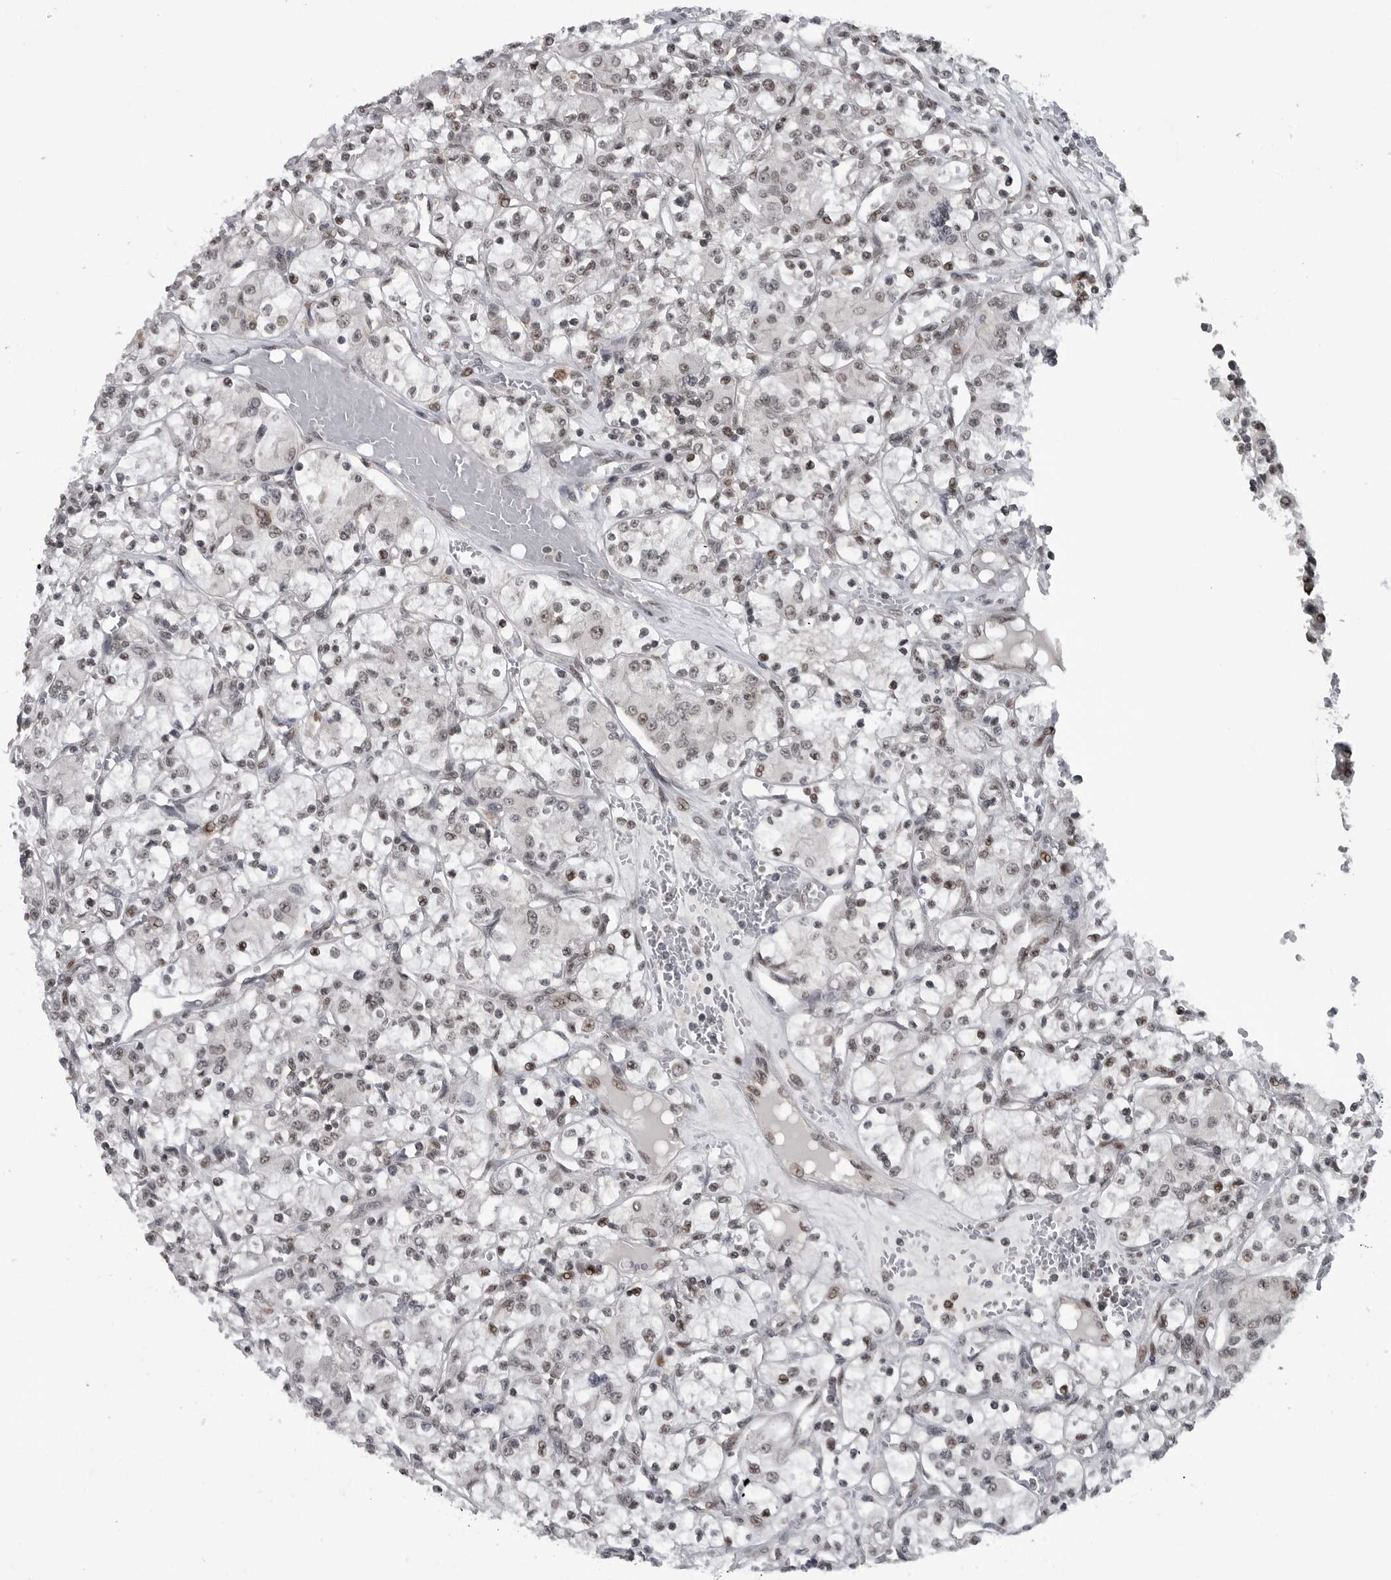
{"staining": {"intensity": "weak", "quantity": ">75%", "location": "nuclear"}, "tissue": "renal cancer", "cell_type": "Tumor cells", "image_type": "cancer", "snomed": [{"axis": "morphology", "description": "Adenocarcinoma, NOS"}, {"axis": "topography", "description": "Kidney"}], "caption": "Renal adenocarcinoma tissue reveals weak nuclear staining in about >75% of tumor cells, visualized by immunohistochemistry.", "gene": "C8orf58", "patient": {"sex": "female", "age": 59}}